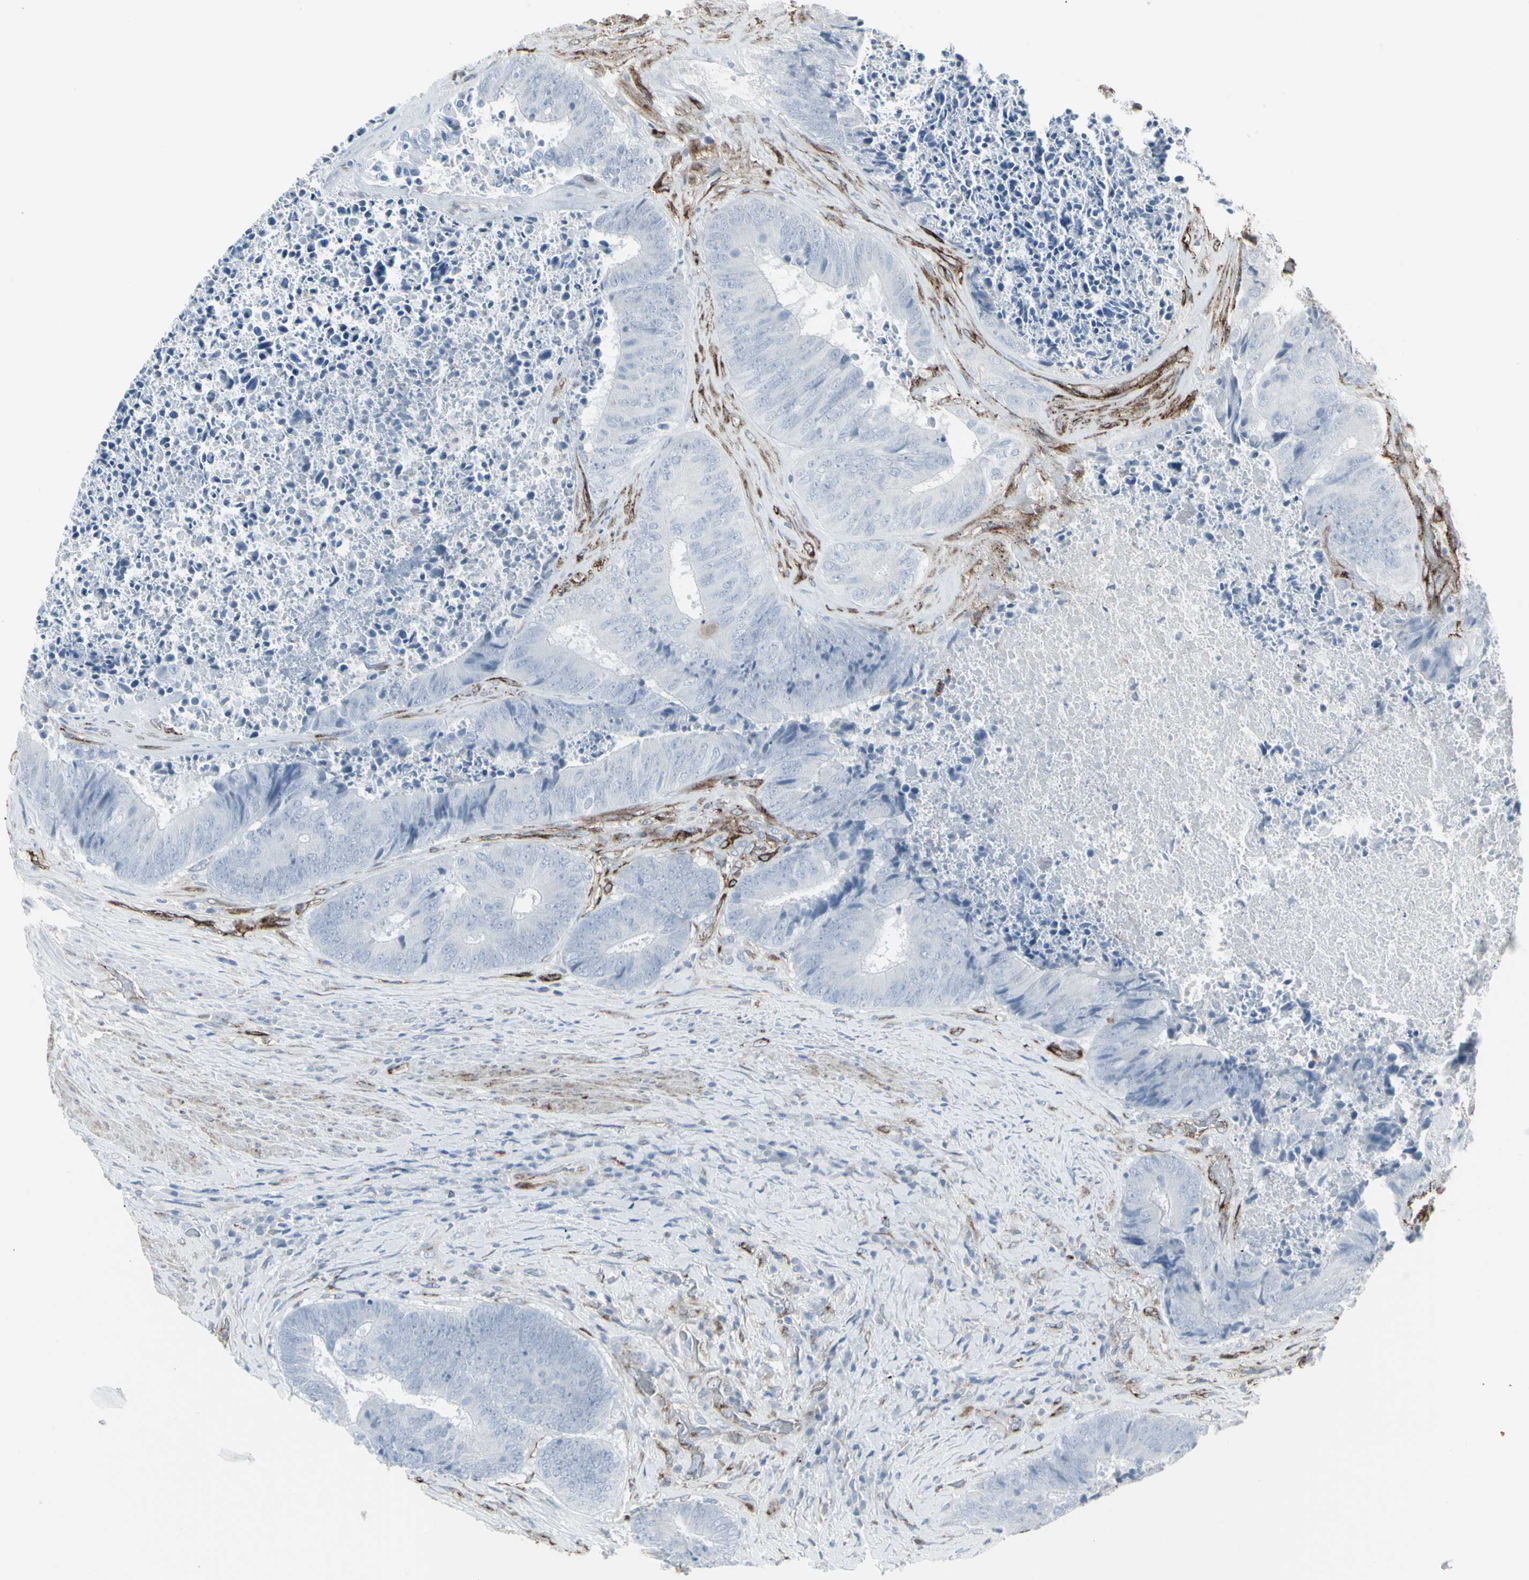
{"staining": {"intensity": "negative", "quantity": "none", "location": "none"}, "tissue": "colorectal cancer", "cell_type": "Tumor cells", "image_type": "cancer", "snomed": [{"axis": "morphology", "description": "Adenocarcinoma, NOS"}, {"axis": "topography", "description": "Rectum"}], "caption": "DAB (3,3'-diaminobenzidine) immunohistochemical staining of adenocarcinoma (colorectal) demonstrates no significant expression in tumor cells.", "gene": "GJA1", "patient": {"sex": "male", "age": 72}}